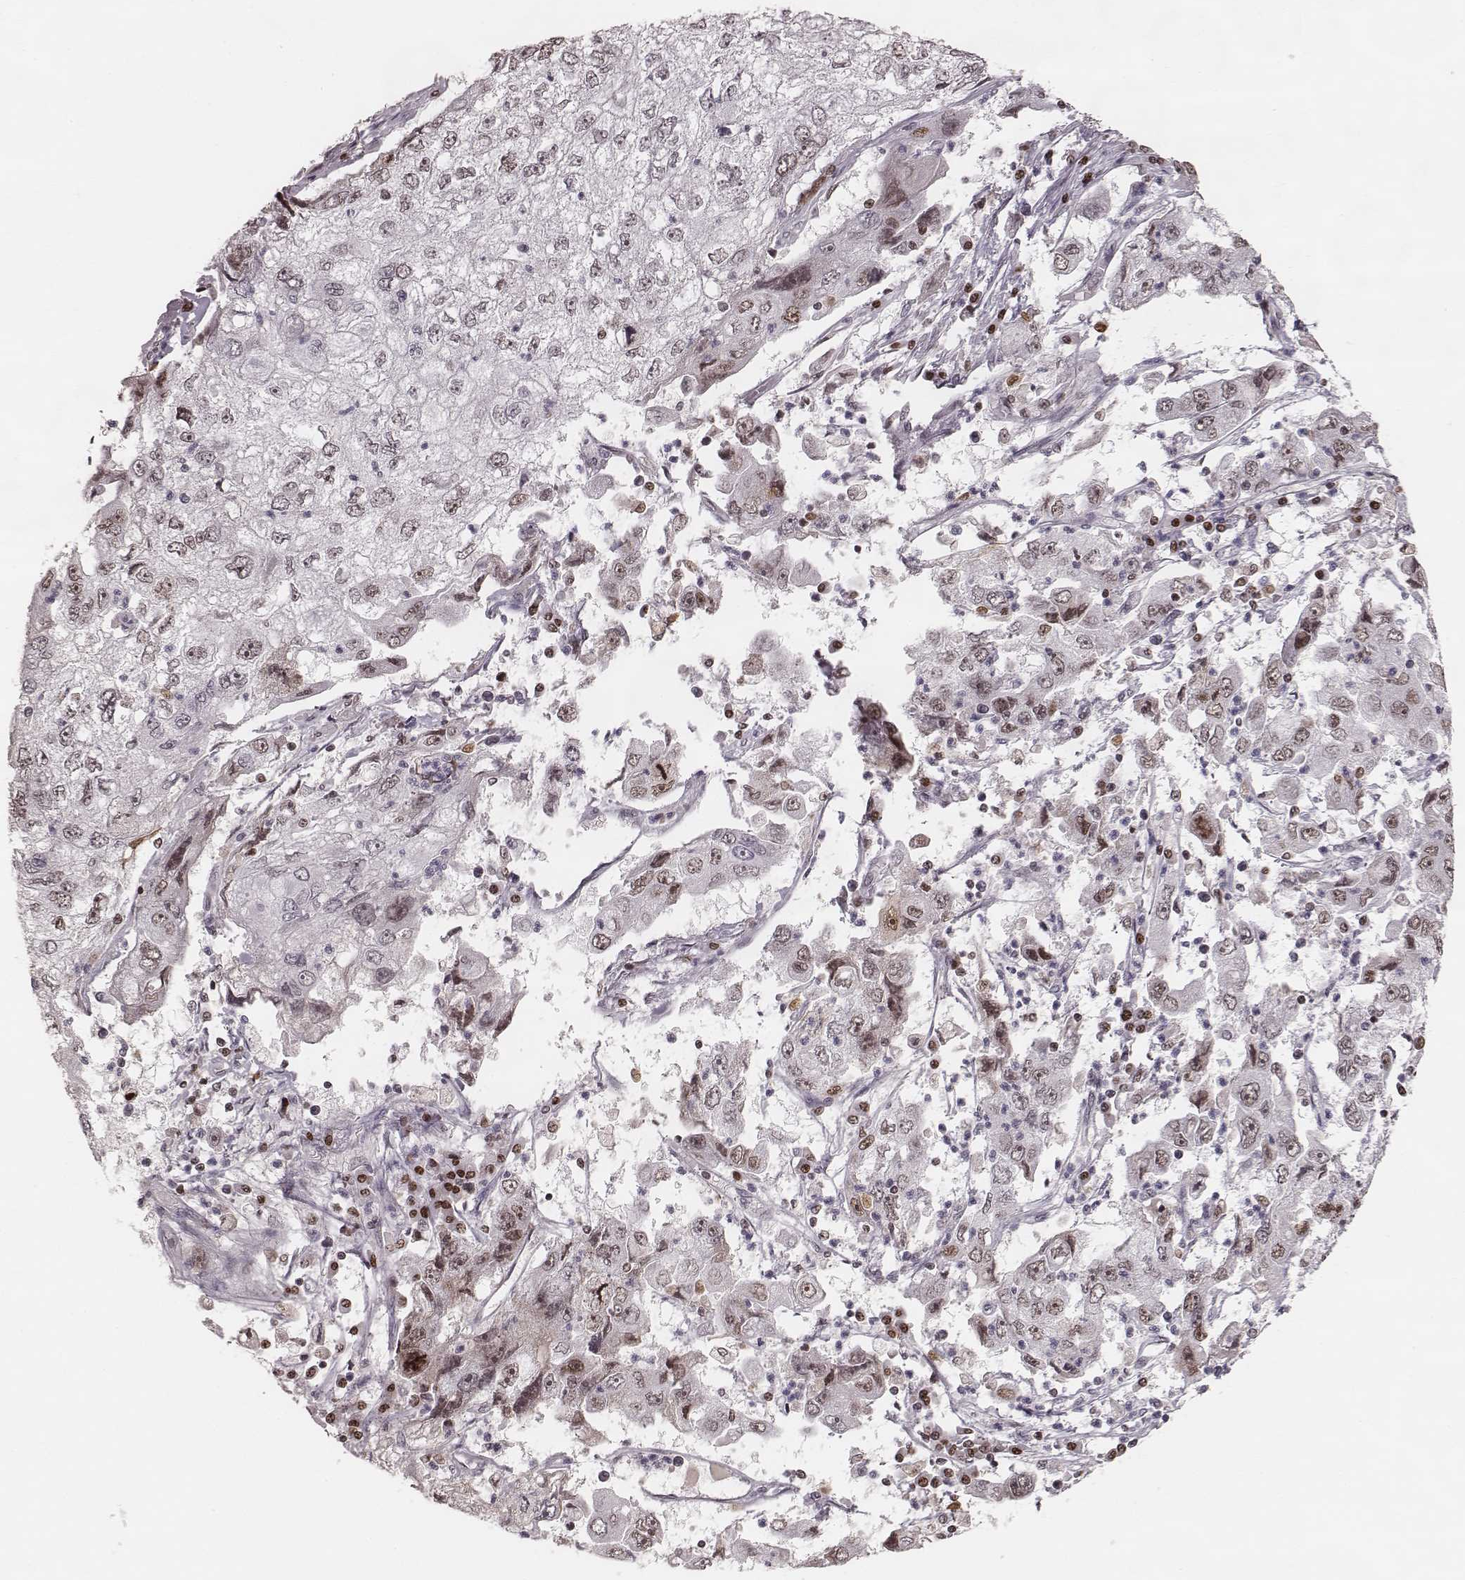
{"staining": {"intensity": "weak", "quantity": ">75%", "location": "nuclear"}, "tissue": "cervical cancer", "cell_type": "Tumor cells", "image_type": "cancer", "snomed": [{"axis": "morphology", "description": "Squamous cell carcinoma, NOS"}, {"axis": "topography", "description": "Cervix"}], "caption": "A brown stain highlights weak nuclear expression of a protein in human cervical squamous cell carcinoma tumor cells. The staining is performed using DAB (3,3'-diaminobenzidine) brown chromogen to label protein expression. The nuclei are counter-stained blue using hematoxylin.", "gene": "PARP1", "patient": {"sex": "female", "age": 36}}